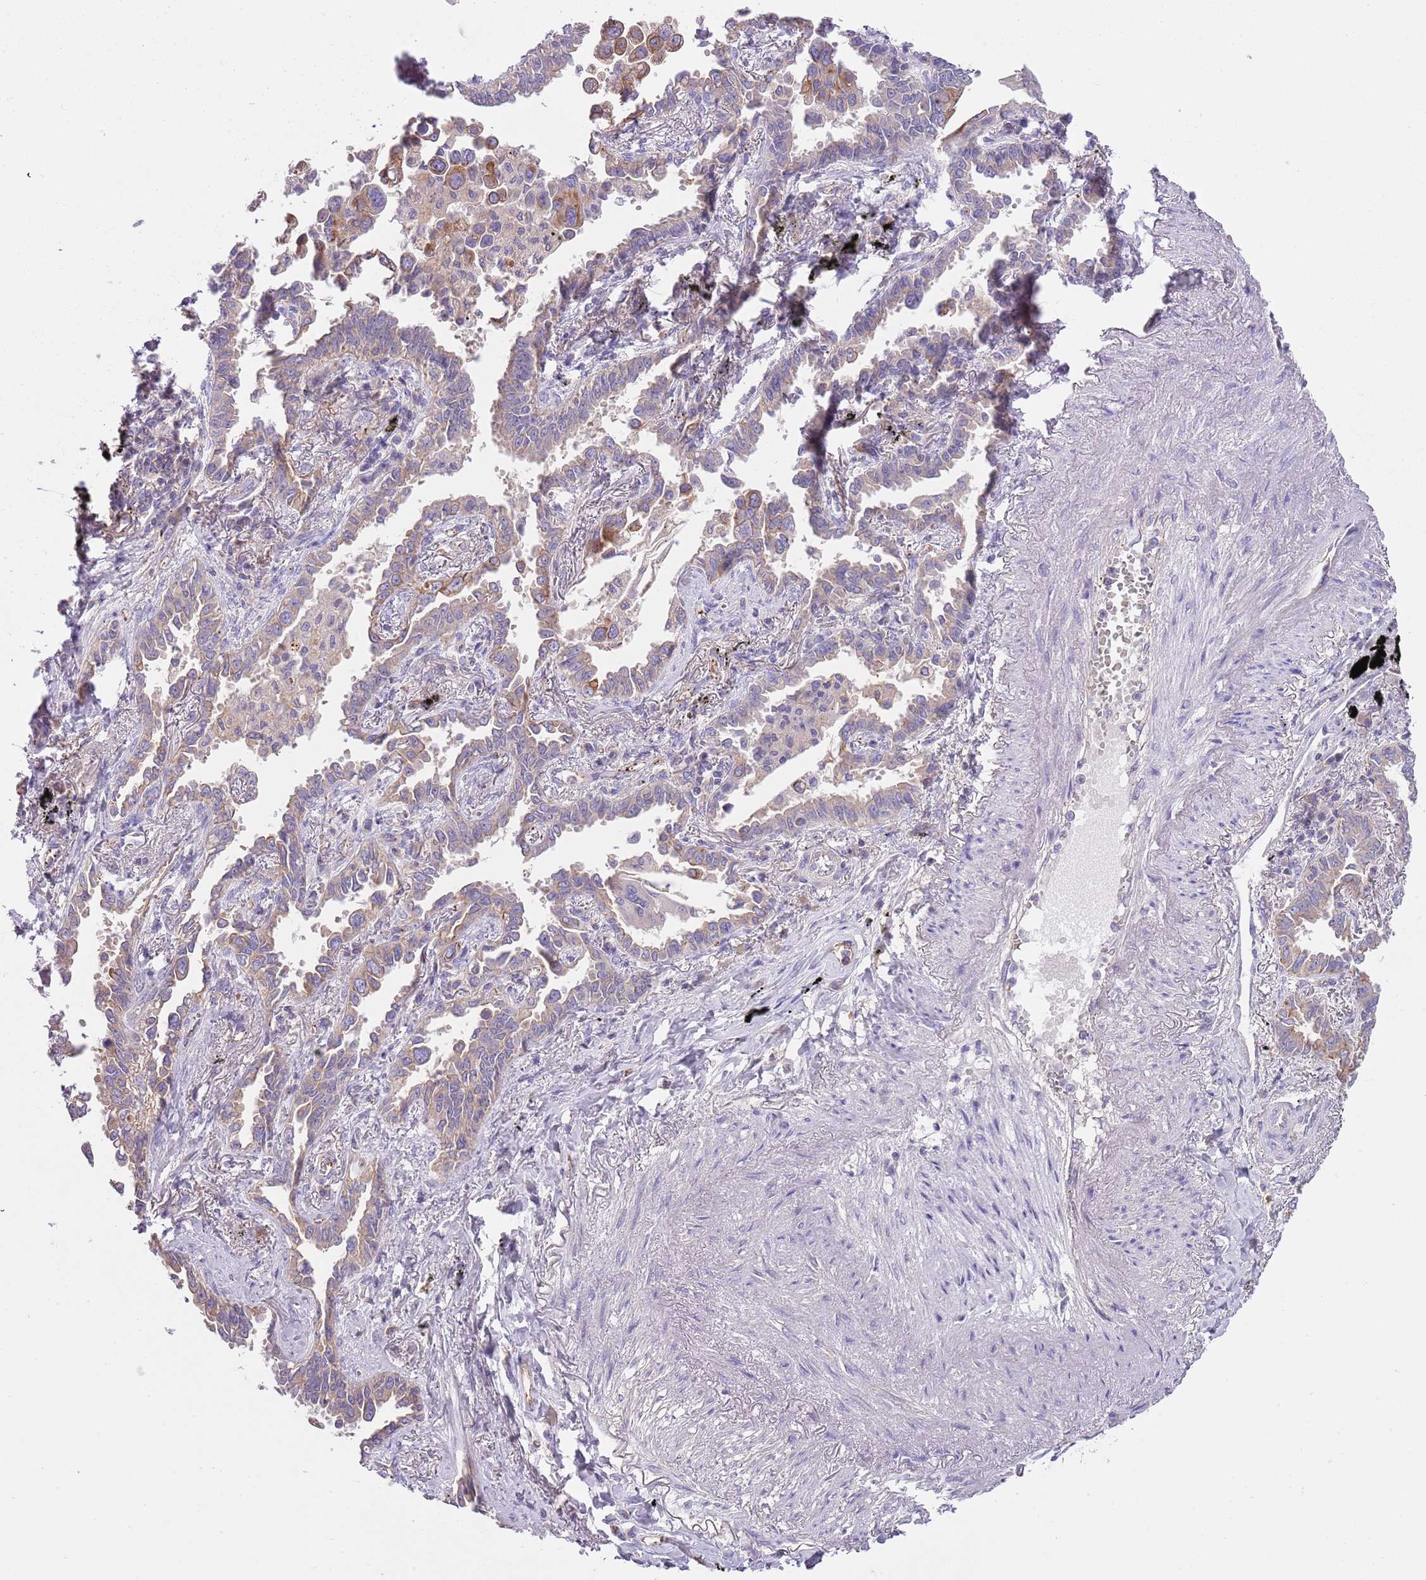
{"staining": {"intensity": "moderate", "quantity": "25%-75%", "location": "cytoplasmic/membranous"}, "tissue": "lung cancer", "cell_type": "Tumor cells", "image_type": "cancer", "snomed": [{"axis": "morphology", "description": "Adenocarcinoma, NOS"}, {"axis": "topography", "description": "Lung"}], "caption": "Protein analysis of lung adenocarcinoma tissue shows moderate cytoplasmic/membranous expression in approximately 25%-75% of tumor cells.", "gene": "HES3", "patient": {"sex": "male", "age": 67}}